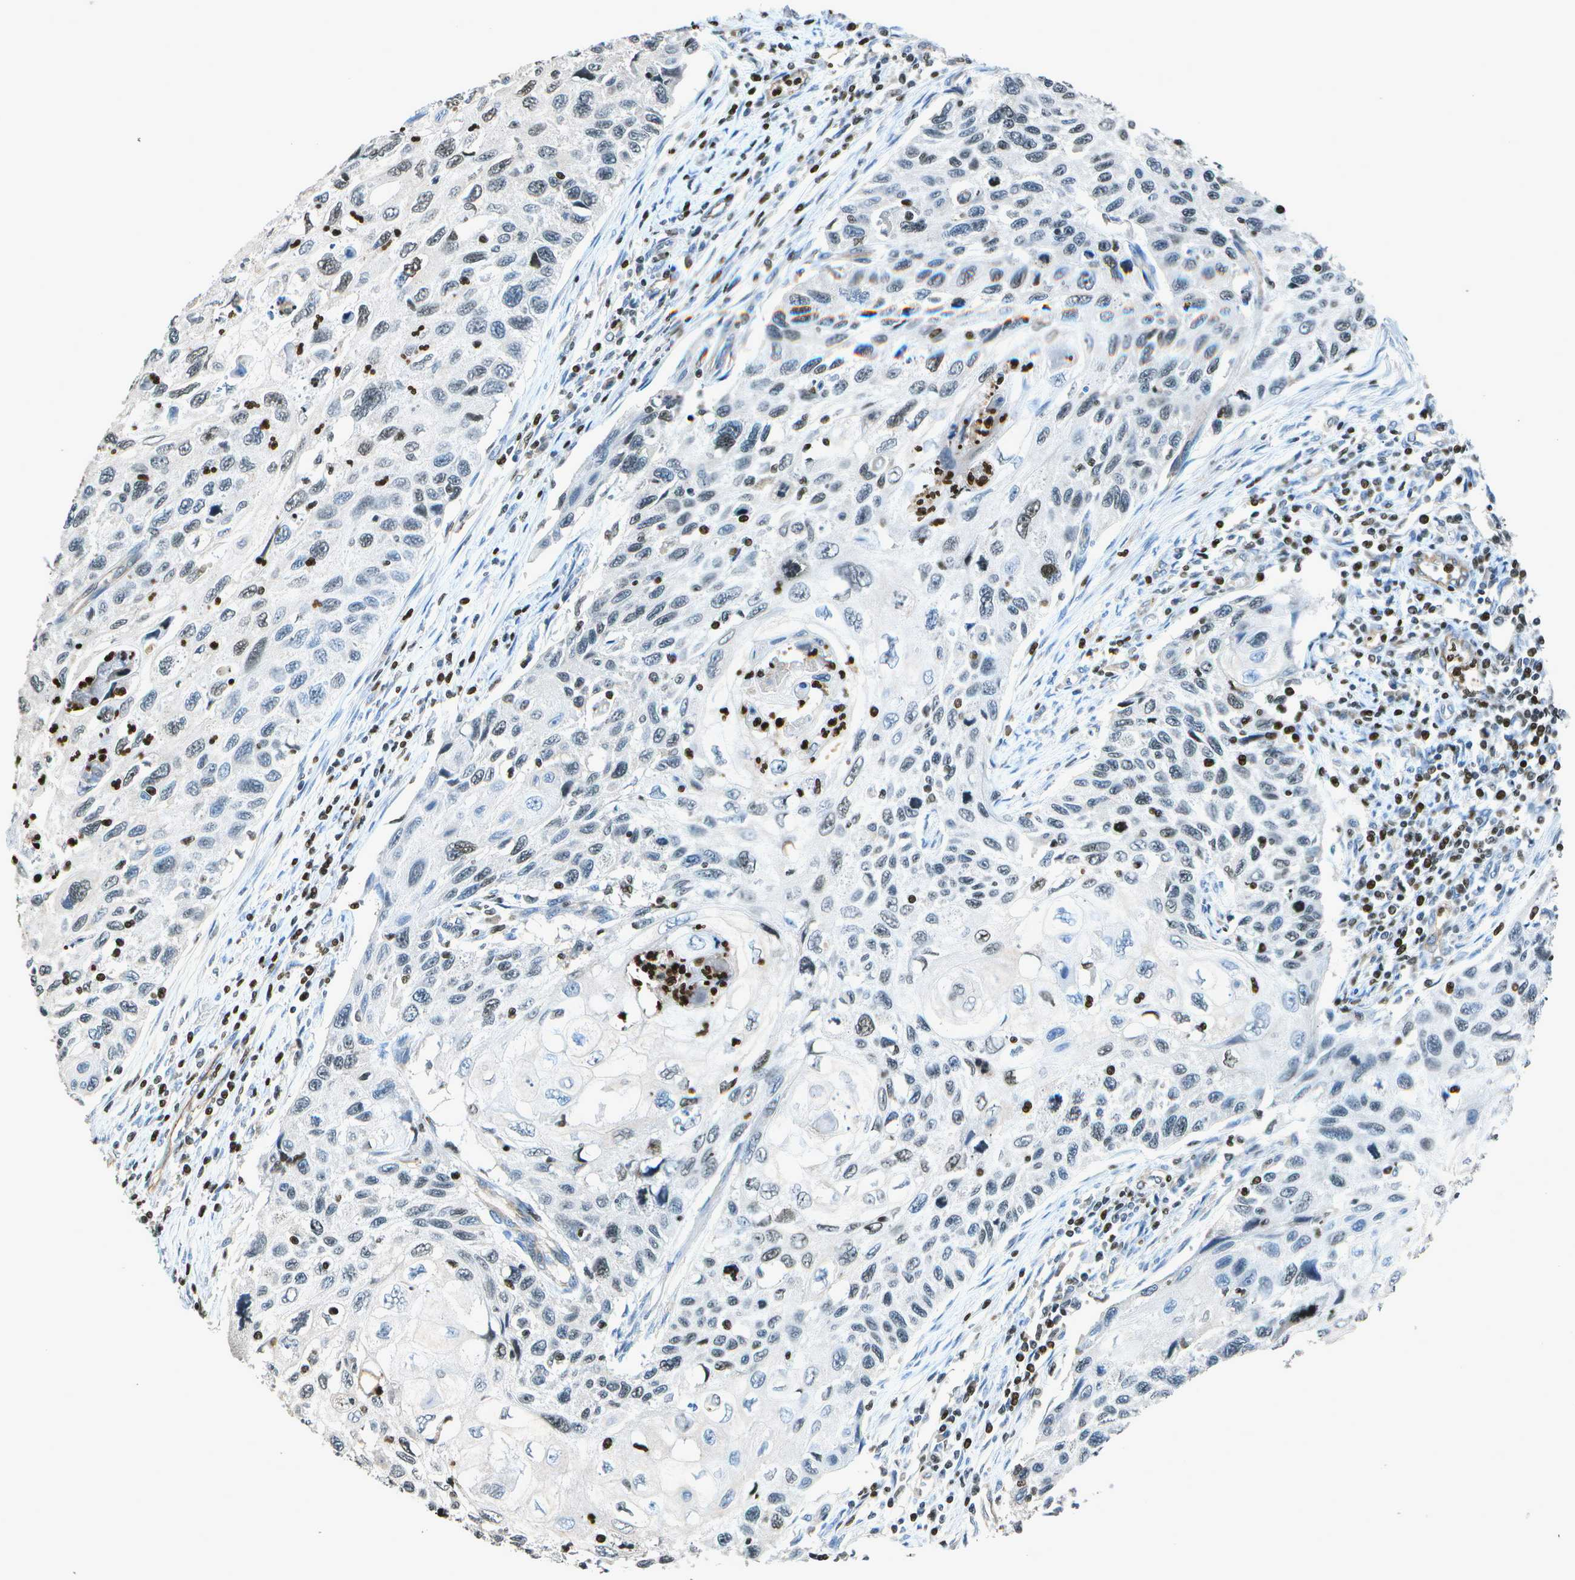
{"staining": {"intensity": "weak", "quantity": "<25%", "location": "nuclear"}, "tissue": "cervical cancer", "cell_type": "Tumor cells", "image_type": "cancer", "snomed": [{"axis": "morphology", "description": "Squamous cell carcinoma, NOS"}, {"axis": "topography", "description": "Cervix"}], "caption": "Immunohistochemistry of human cervical cancer (squamous cell carcinoma) demonstrates no staining in tumor cells.", "gene": "PDLIM1", "patient": {"sex": "female", "age": 70}}